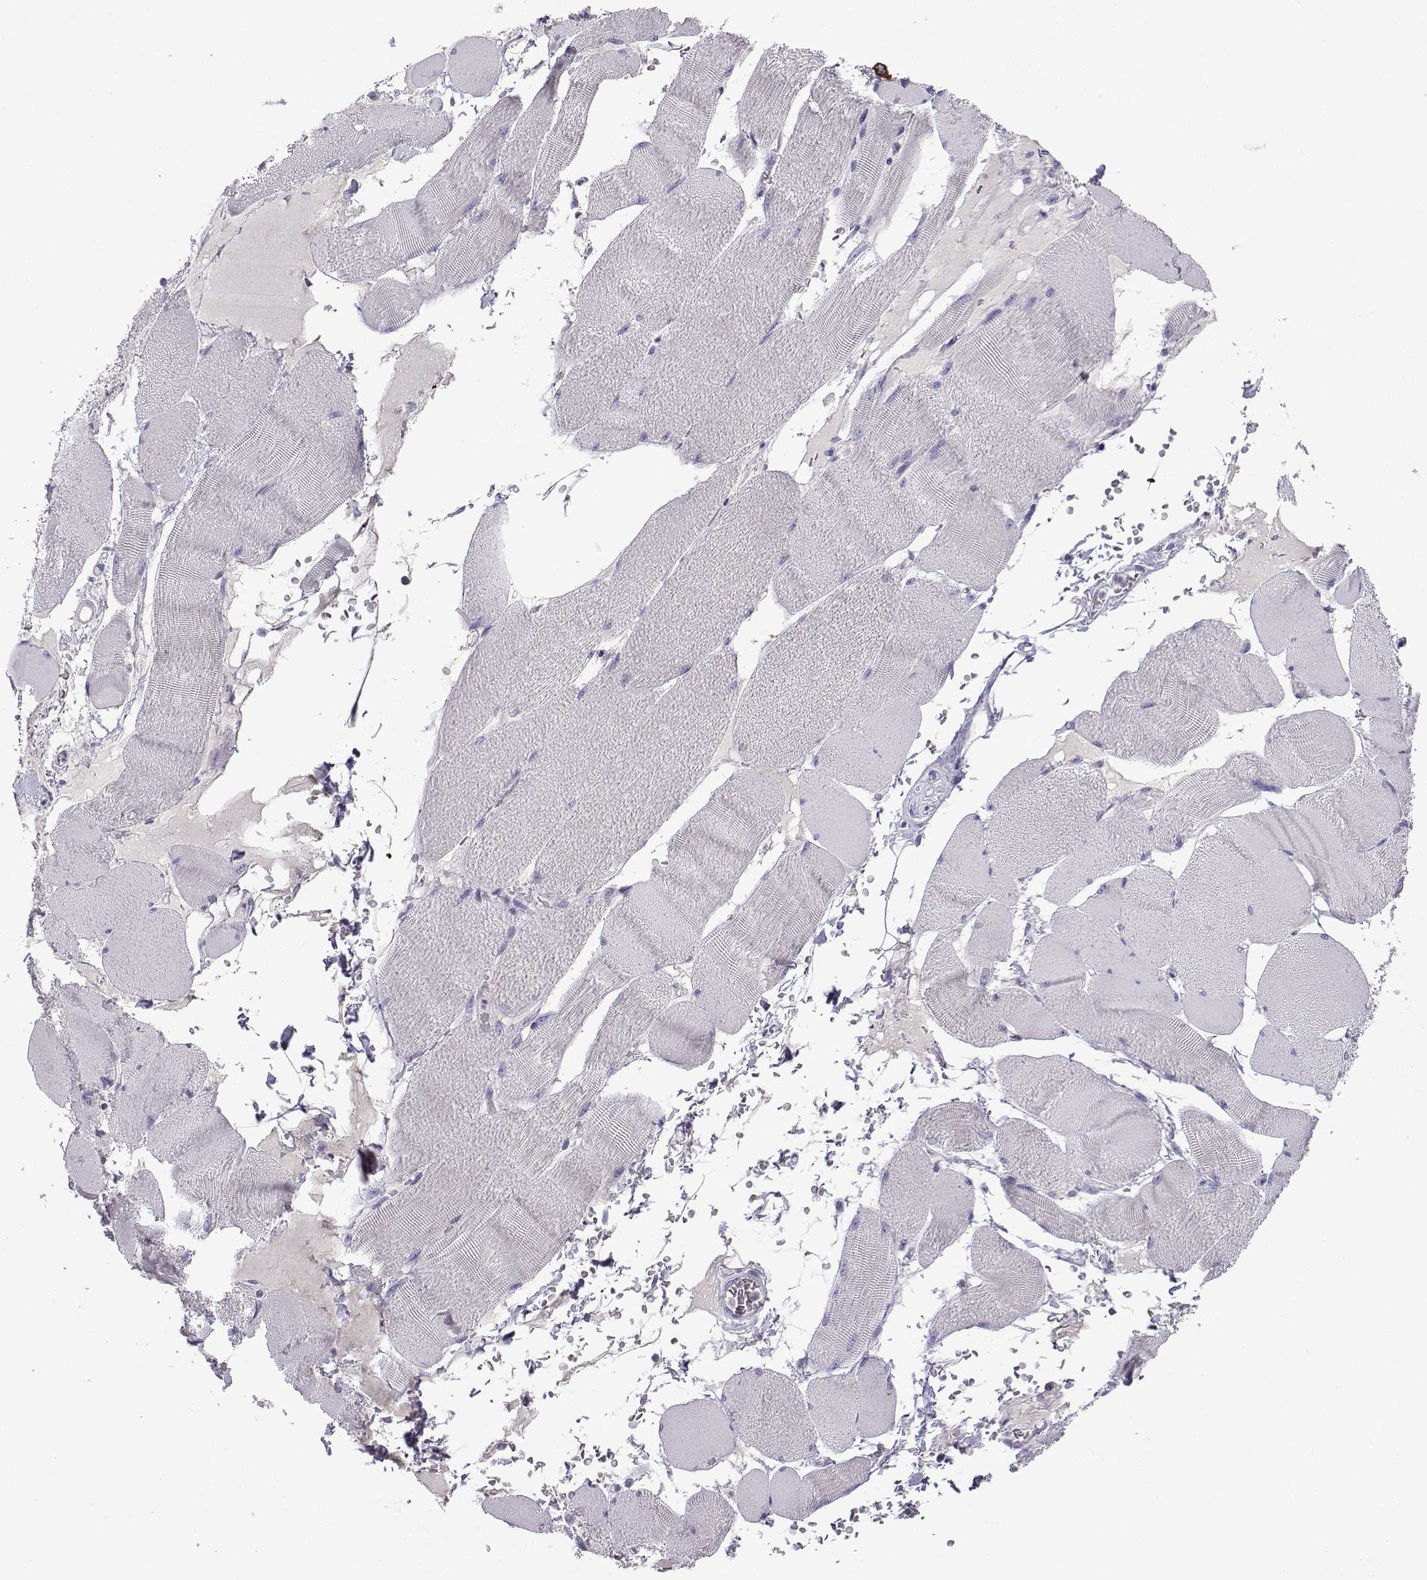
{"staining": {"intensity": "negative", "quantity": "none", "location": "none"}, "tissue": "skeletal muscle", "cell_type": "Myocytes", "image_type": "normal", "snomed": [{"axis": "morphology", "description": "Normal tissue, NOS"}, {"axis": "topography", "description": "Skeletal muscle"}], "caption": "Immunohistochemistry (IHC) image of unremarkable human skeletal muscle stained for a protein (brown), which displays no expression in myocytes.", "gene": "SPACA7", "patient": {"sex": "male", "age": 56}}